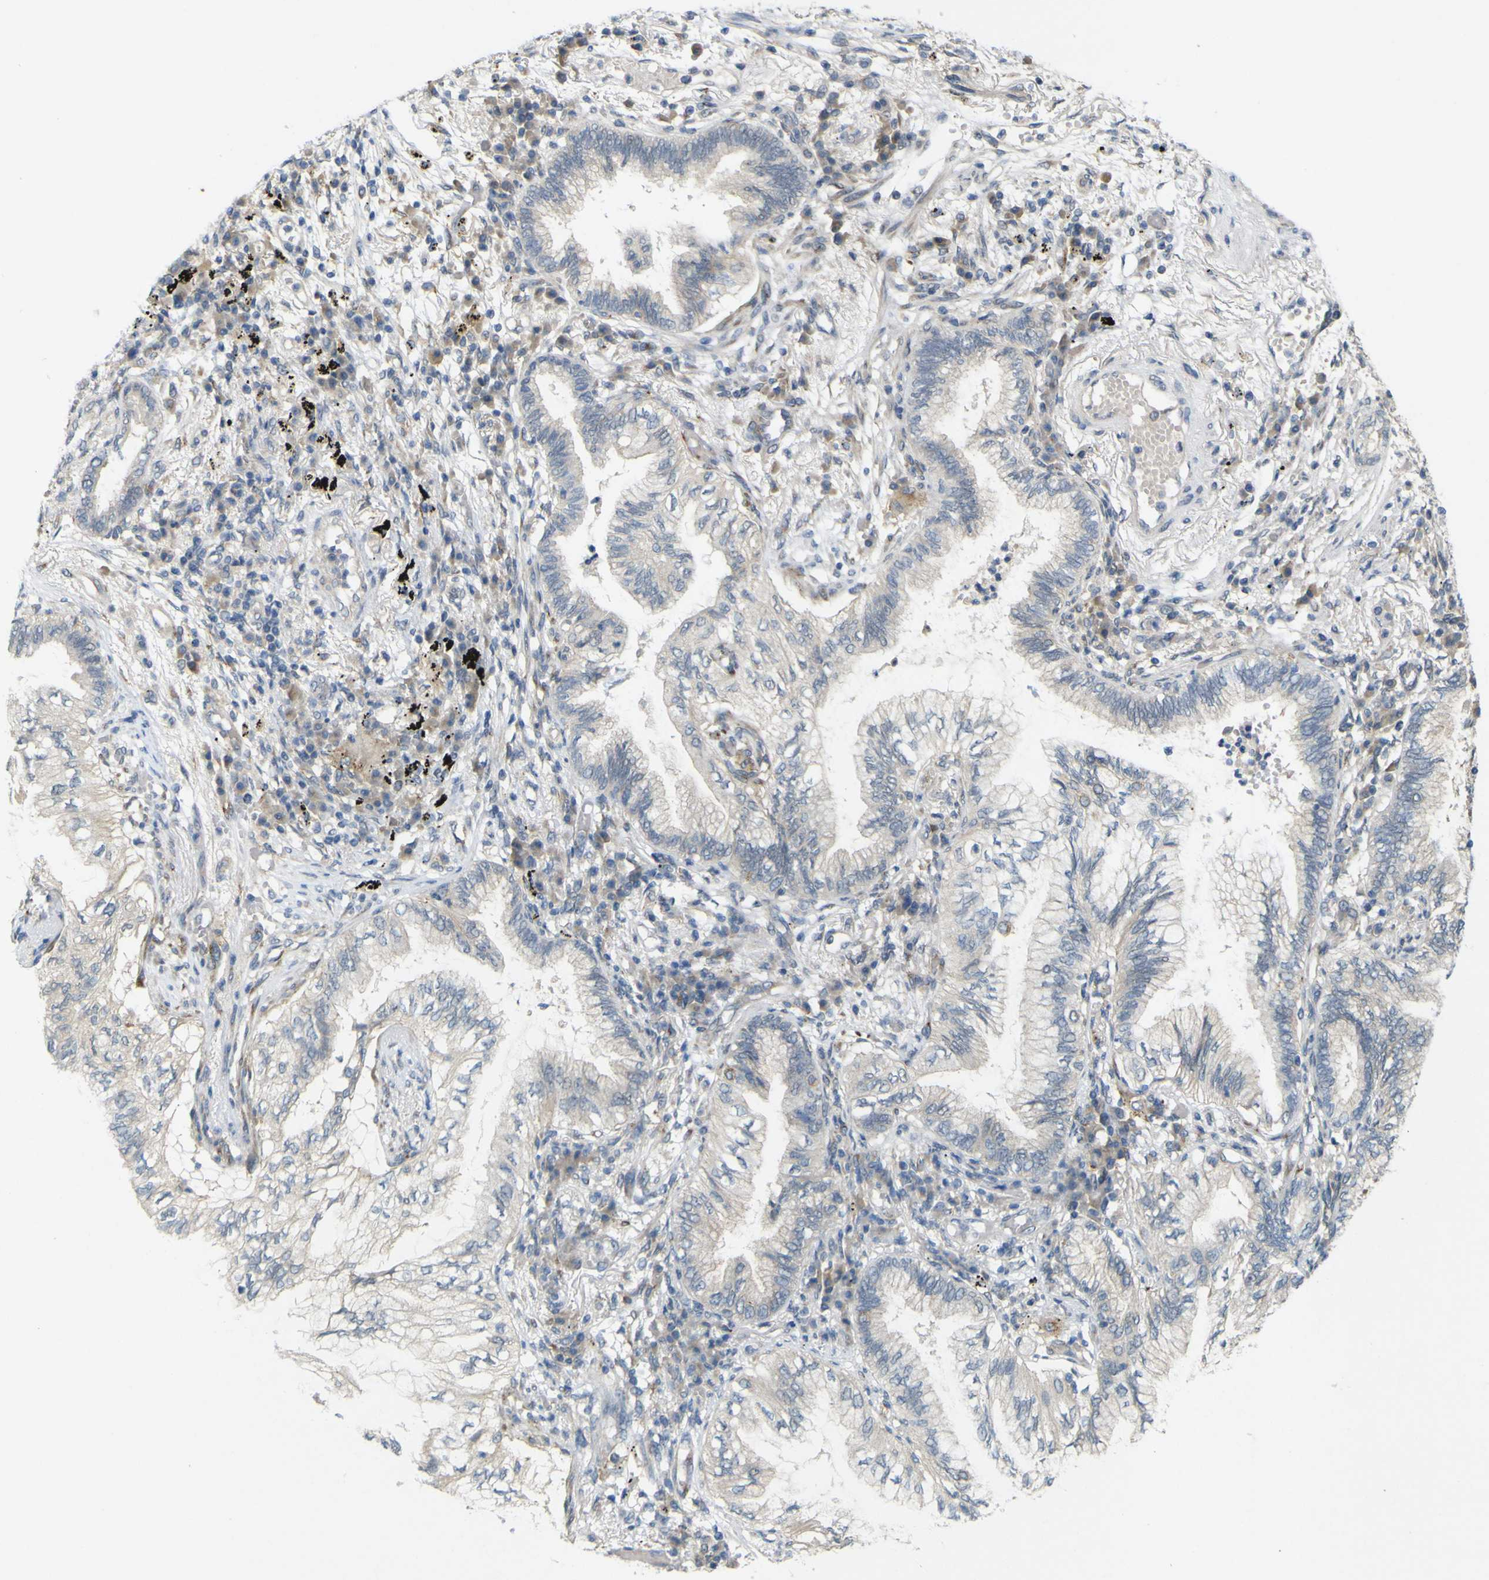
{"staining": {"intensity": "negative", "quantity": "none", "location": "none"}, "tissue": "lung cancer", "cell_type": "Tumor cells", "image_type": "cancer", "snomed": [{"axis": "morphology", "description": "Normal tissue, NOS"}, {"axis": "morphology", "description": "Adenocarcinoma, NOS"}, {"axis": "topography", "description": "Bronchus"}, {"axis": "topography", "description": "Lung"}], "caption": "Histopathology image shows no significant protein positivity in tumor cells of lung adenocarcinoma.", "gene": "IGF2R", "patient": {"sex": "female", "age": 70}}